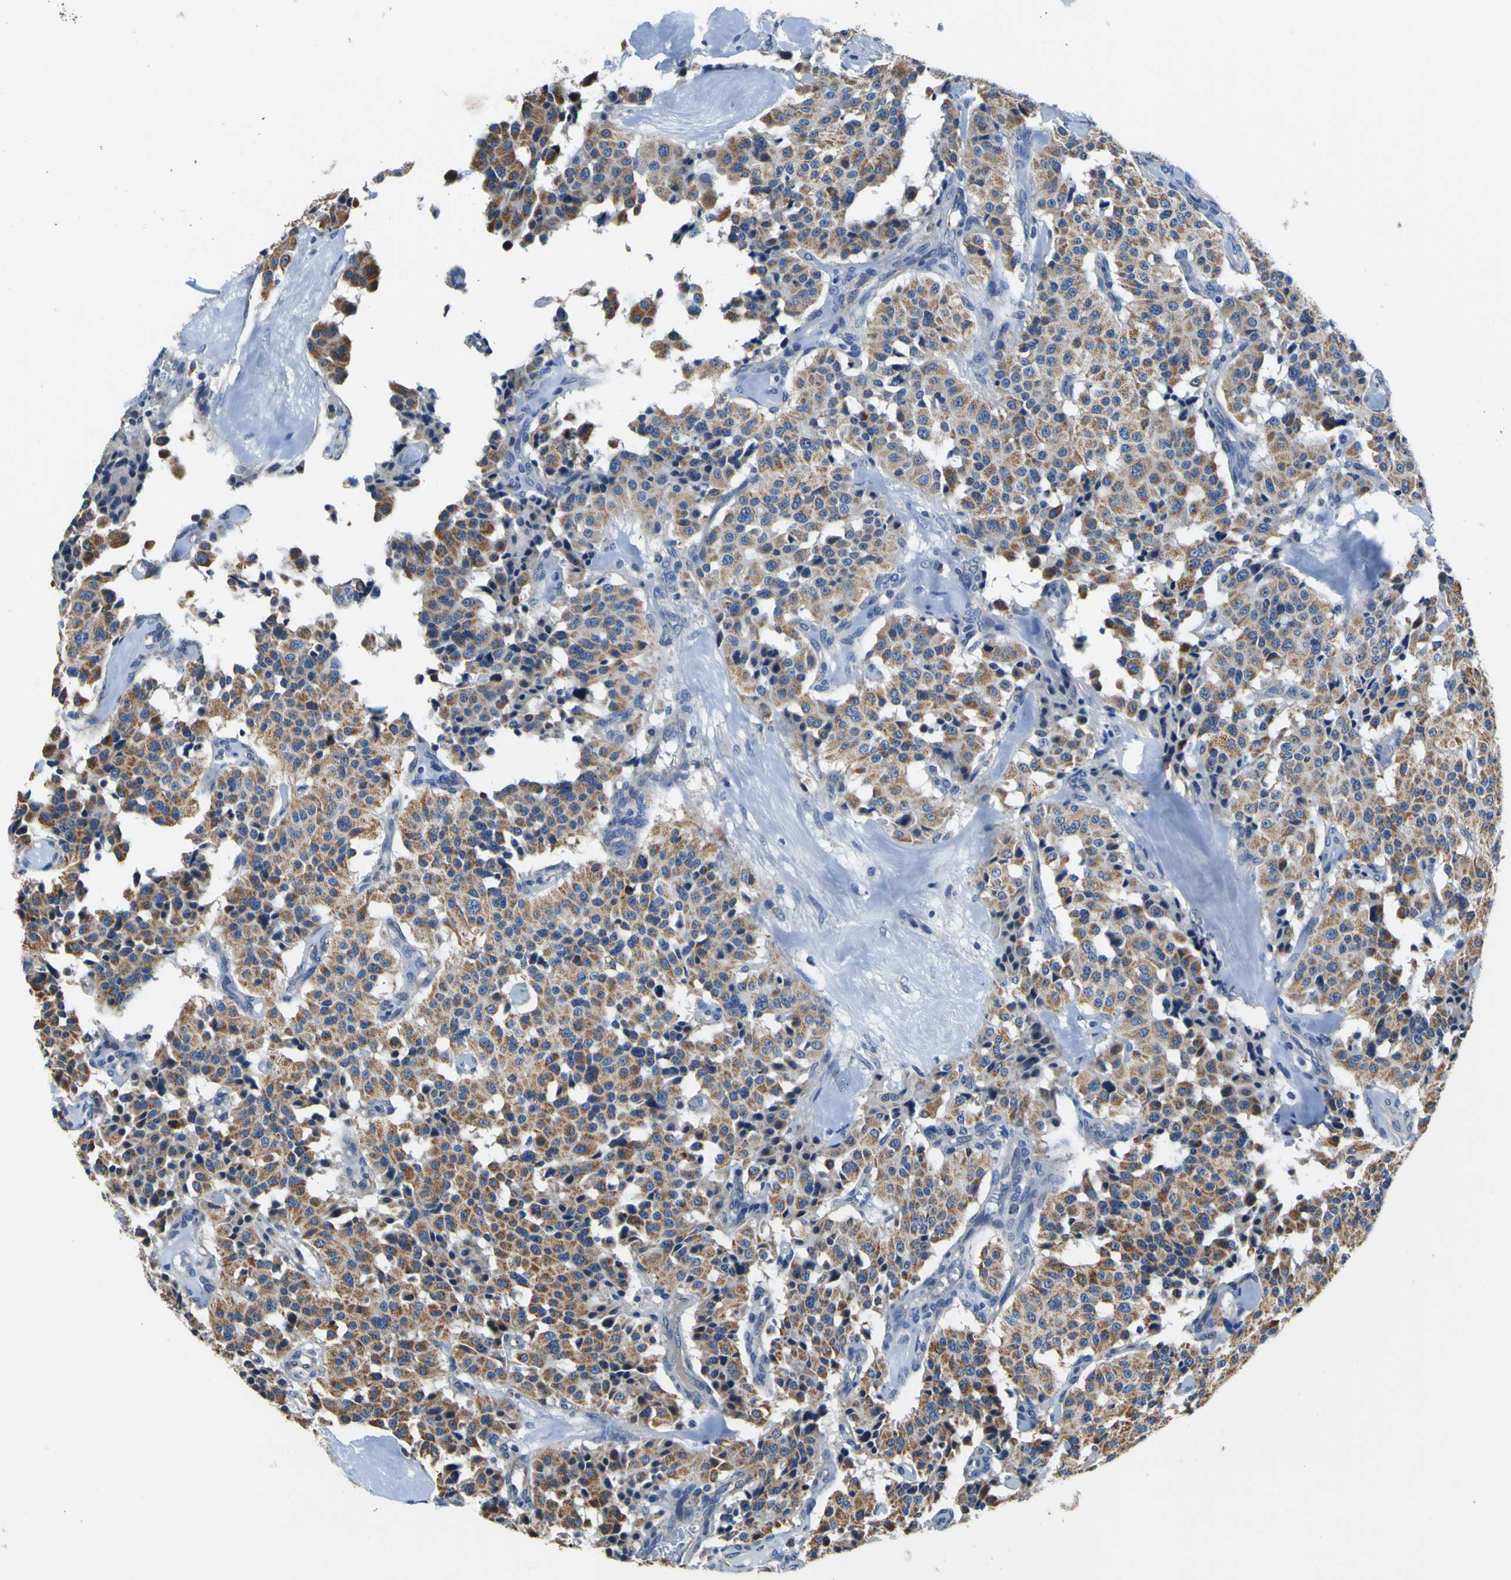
{"staining": {"intensity": "moderate", "quantity": ">75%", "location": "cytoplasmic/membranous"}, "tissue": "carcinoid", "cell_type": "Tumor cells", "image_type": "cancer", "snomed": [{"axis": "morphology", "description": "Carcinoid, malignant, NOS"}, {"axis": "topography", "description": "Lung"}], "caption": "Immunohistochemistry (IHC) of human carcinoid (malignant) displays medium levels of moderate cytoplasmic/membranous expression in approximately >75% of tumor cells.", "gene": "LRP4", "patient": {"sex": "male", "age": 30}}